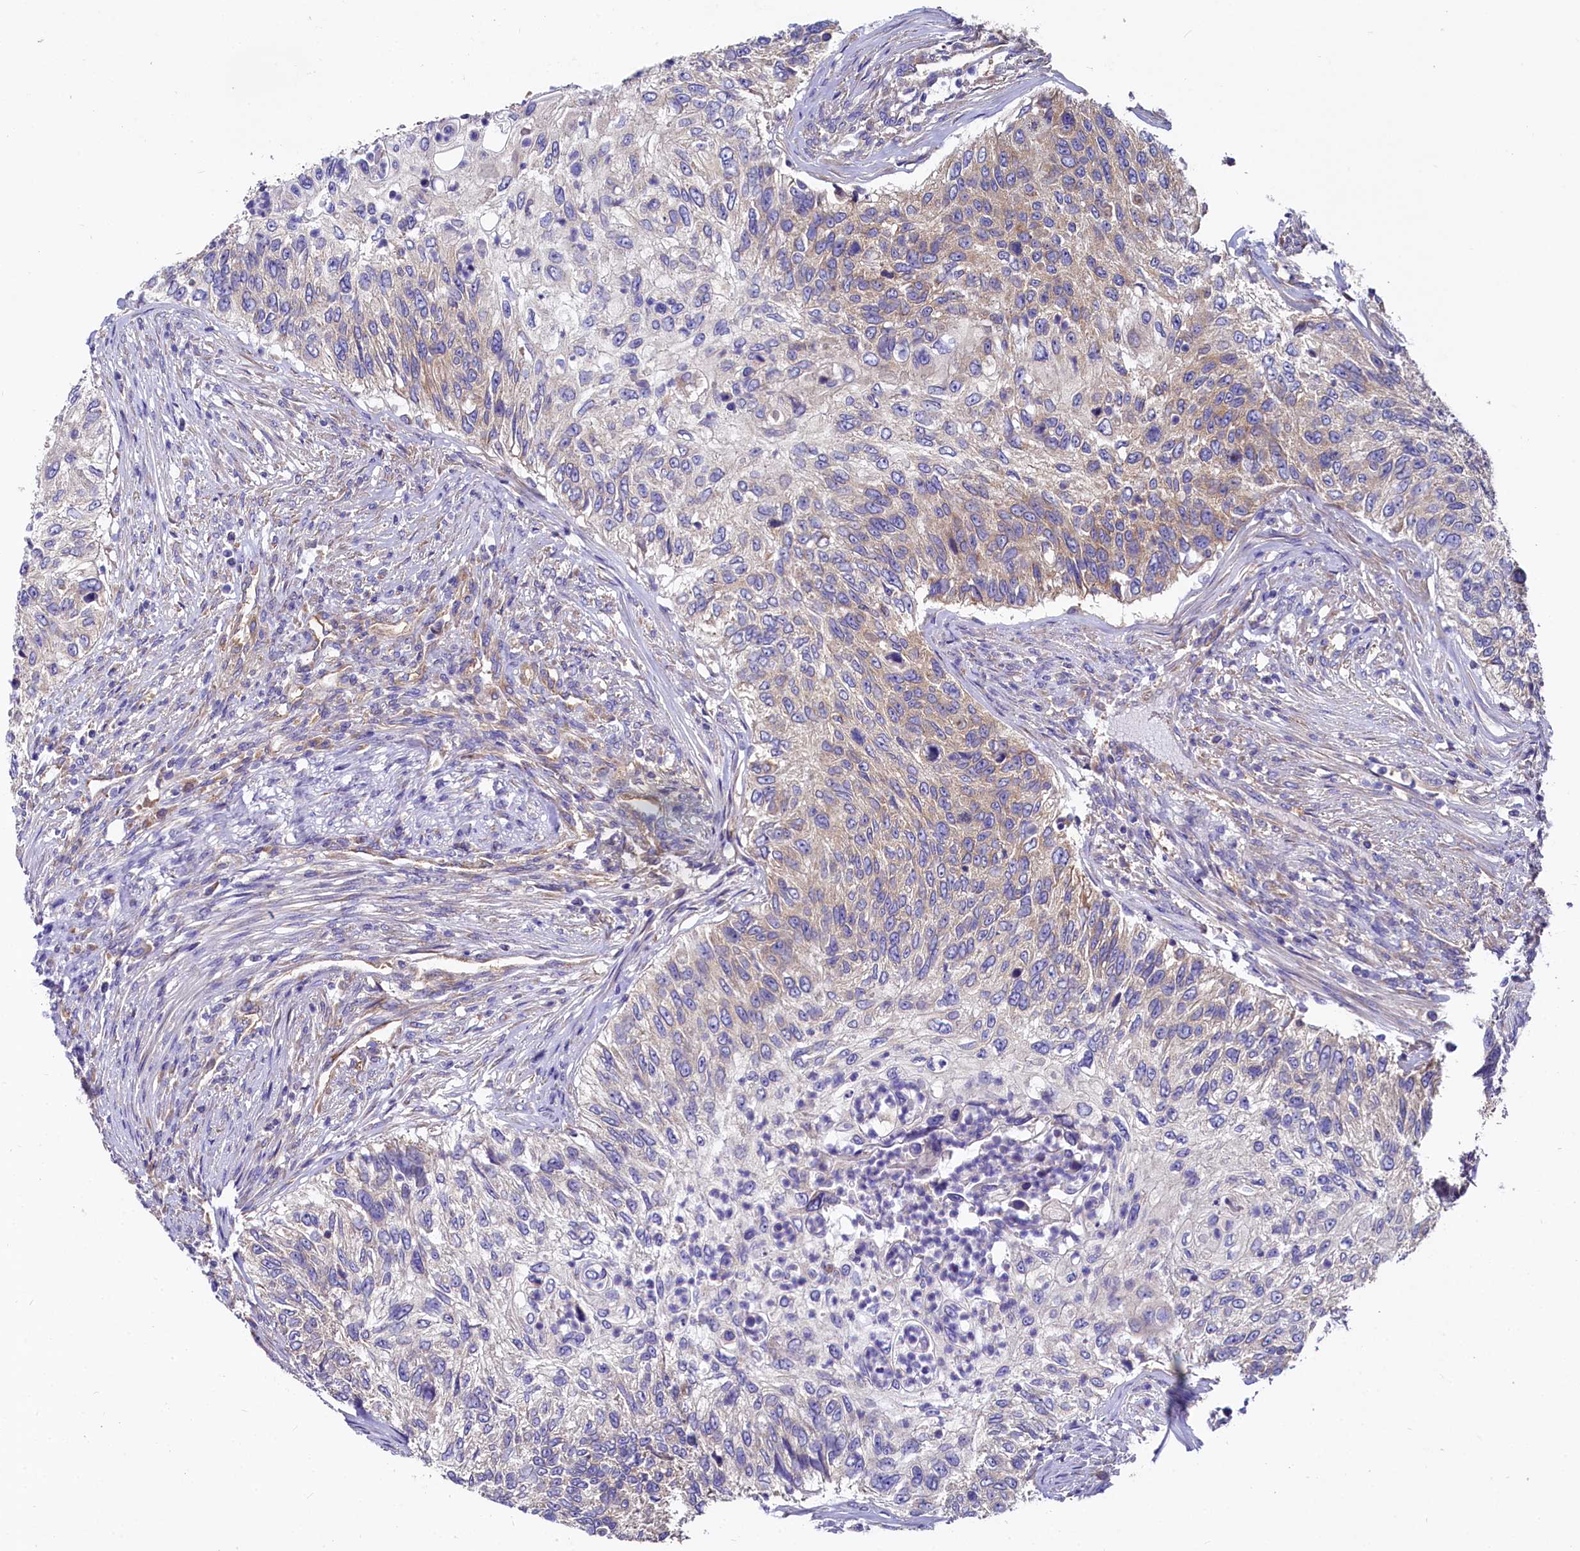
{"staining": {"intensity": "weak", "quantity": "25%-75%", "location": "cytoplasmic/membranous"}, "tissue": "urothelial cancer", "cell_type": "Tumor cells", "image_type": "cancer", "snomed": [{"axis": "morphology", "description": "Urothelial carcinoma, High grade"}, {"axis": "topography", "description": "Urinary bladder"}], "caption": "Immunohistochemical staining of urothelial cancer shows weak cytoplasmic/membranous protein expression in about 25%-75% of tumor cells.", "gene": "QARS1", "patient": {"sex": "female", "age": 60}}